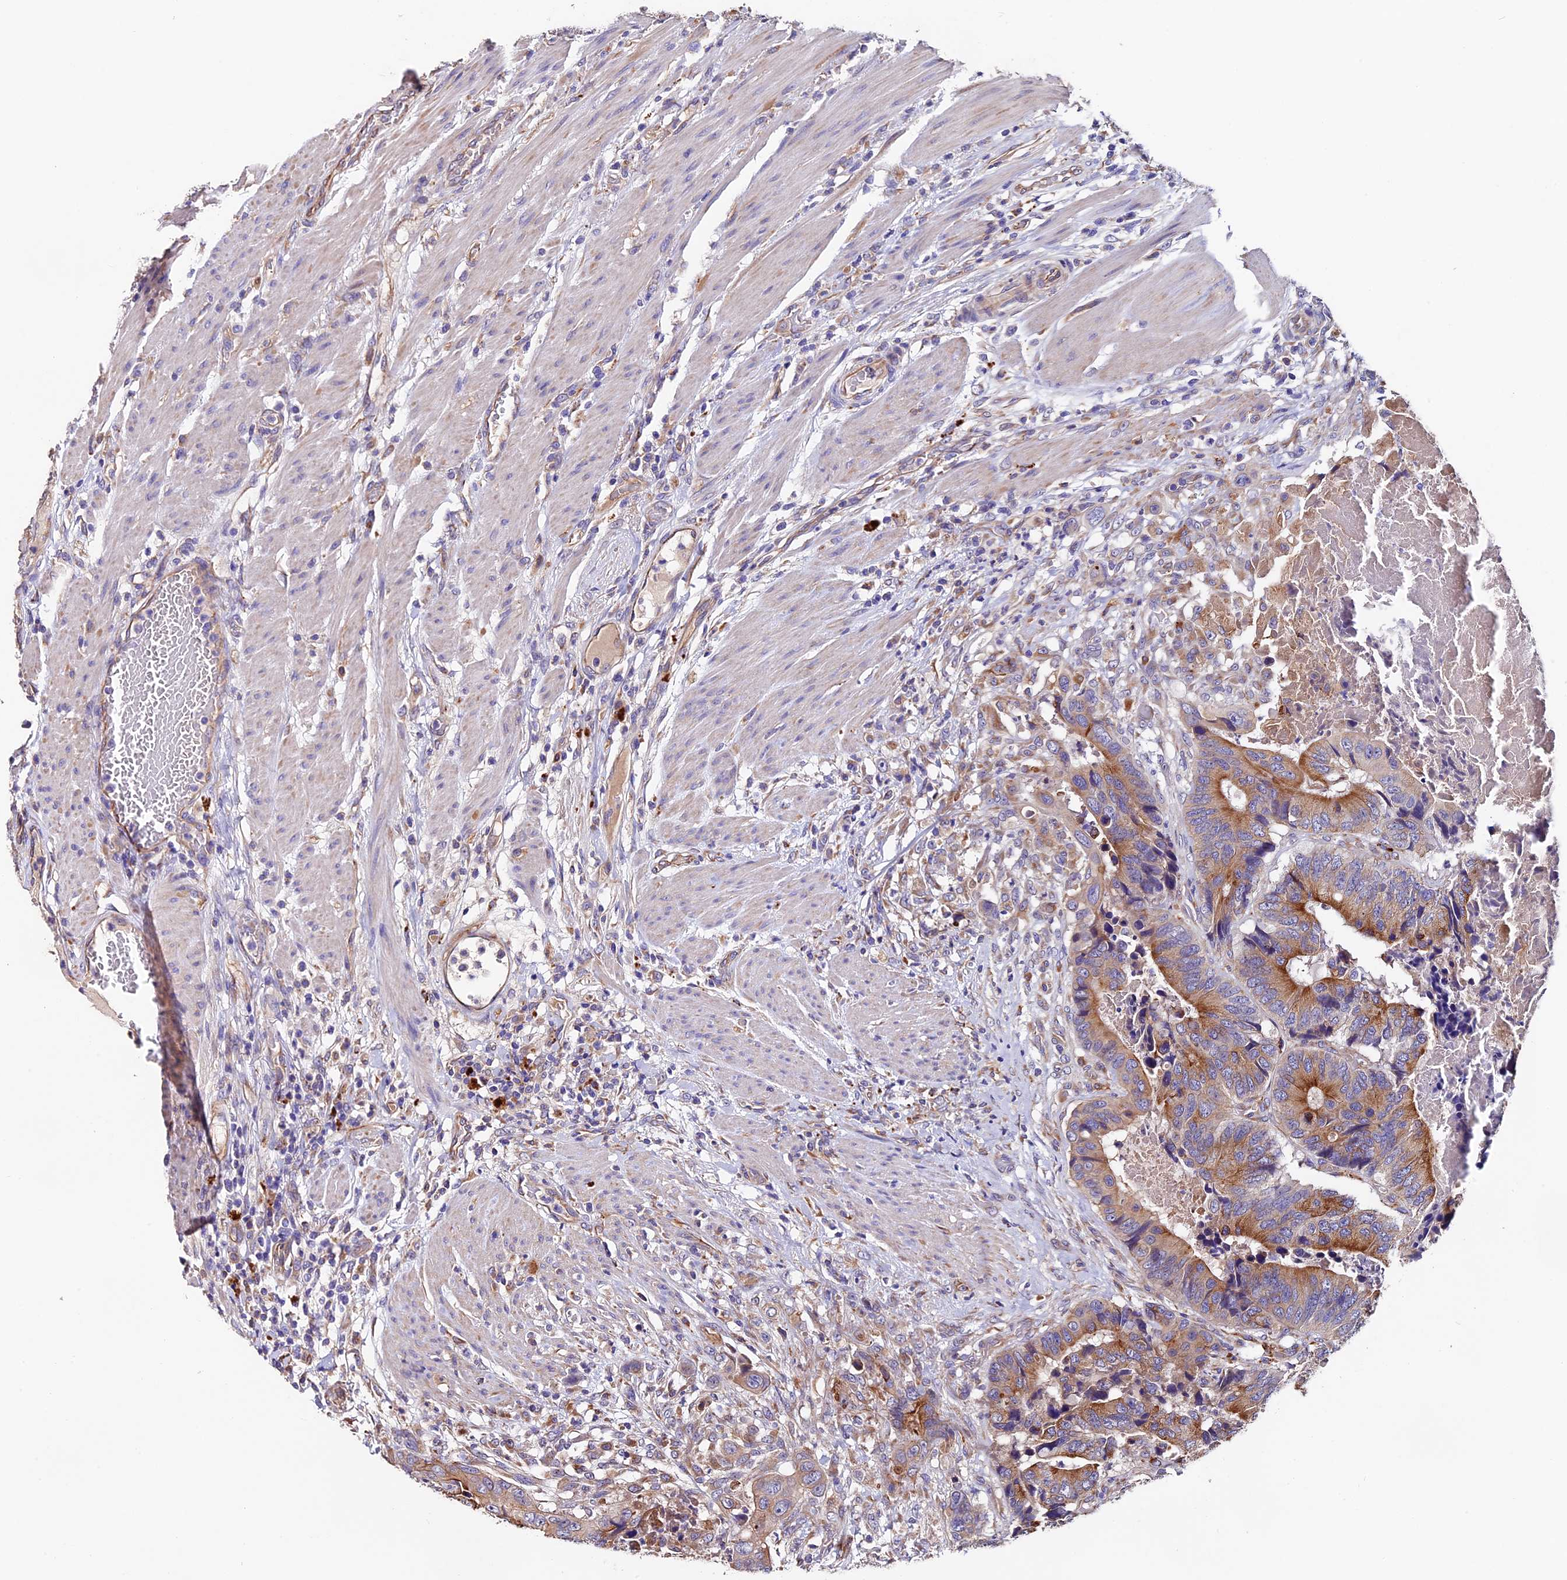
{"staining": {"intensity": "moderate", "quantity": ">75%", "location": "cytoplasmic/membranous"}, "tissue": "colorectal cancer", "cell_type": "Tumor cells", "image_type": "cancer", "snomed": [{"axis": "morphology", "description": "Adenocarcinoma, NOS"}, {"axis": "topography", "description": "Colon"}], "caption": "Tumor cells reveal medium levels of moderate cytoplasmic/membranous expression in about >75% of cells in human colorectal cancer.", "gene": "CLN5", "patient": {"sex": "male", "age": 84}}